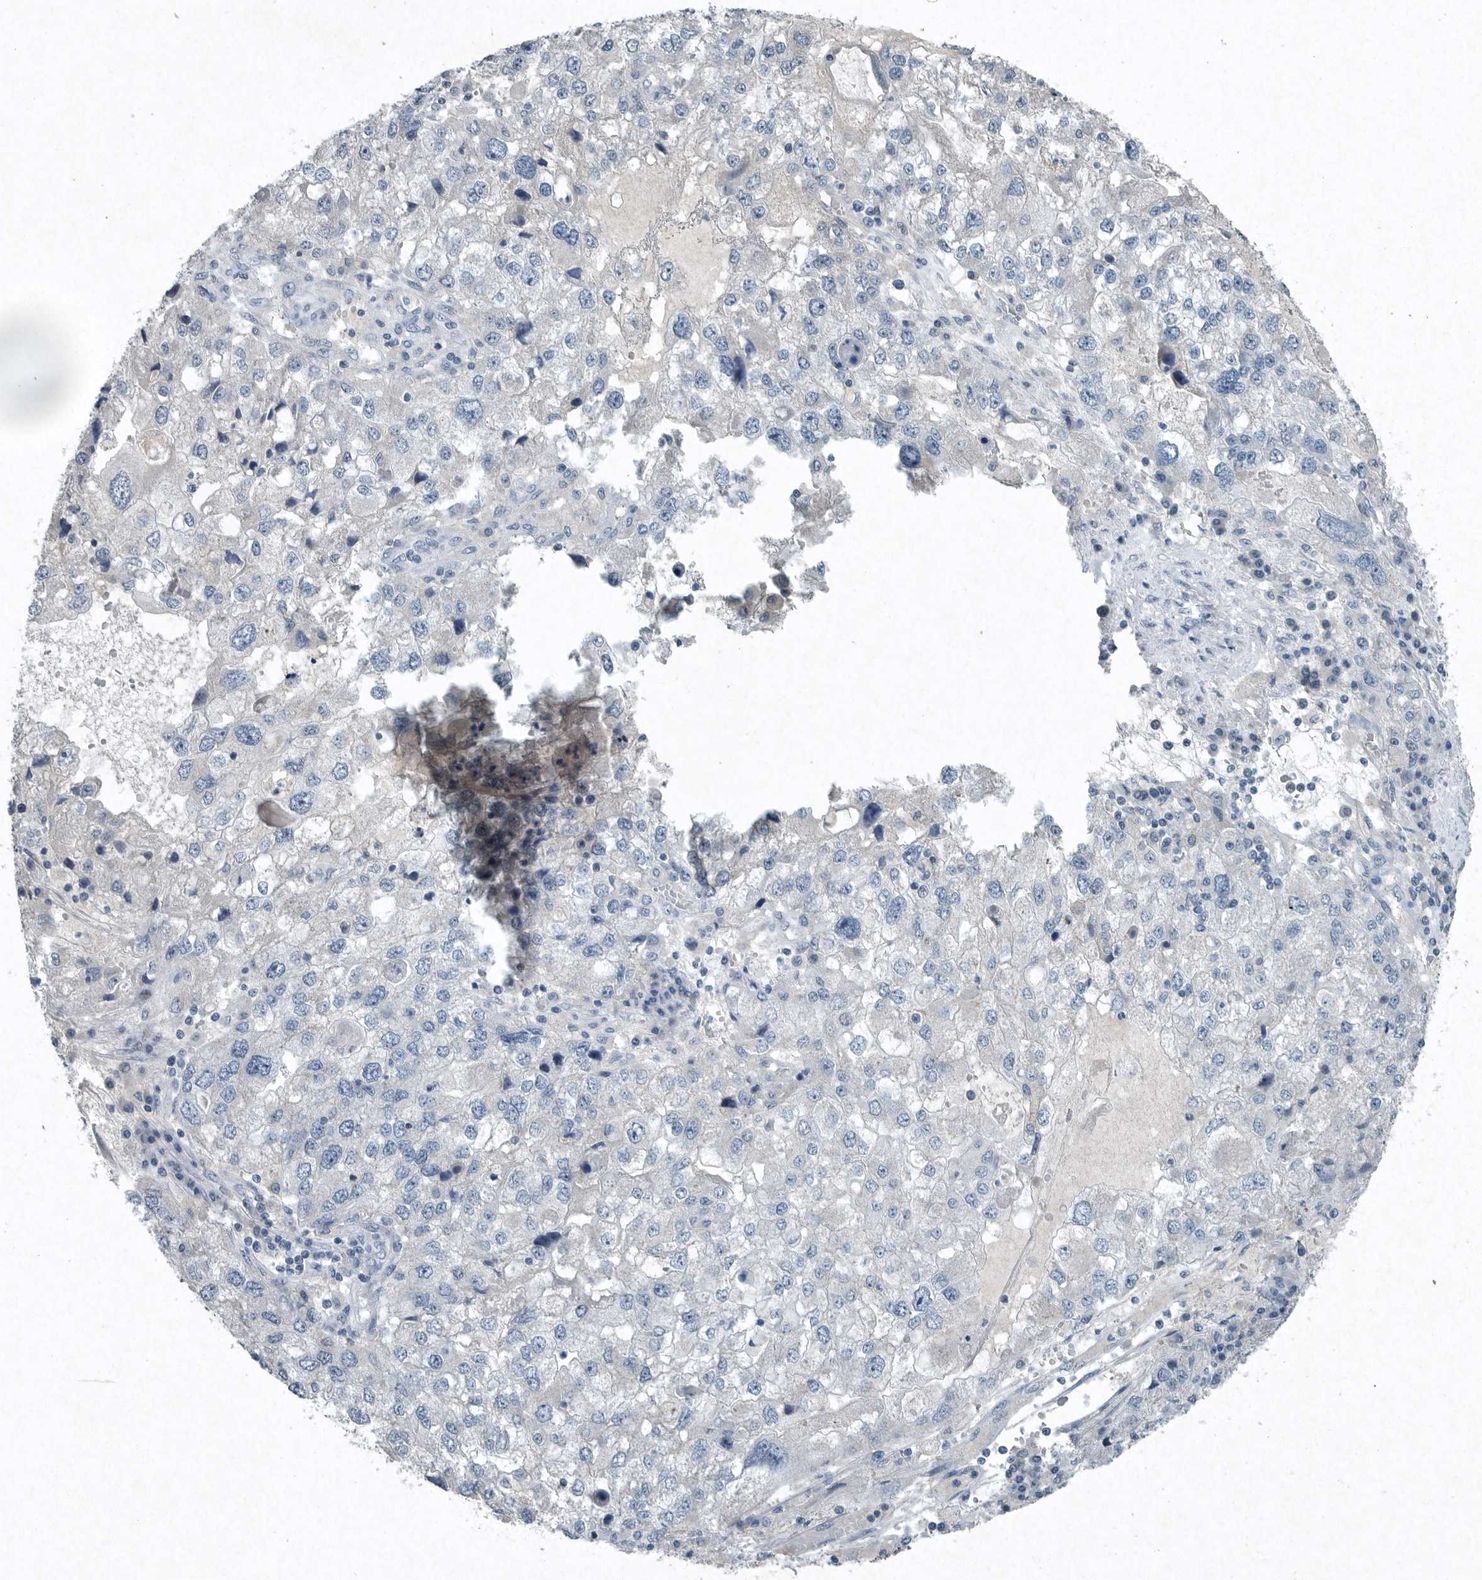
{"staining": {"intensity": "negative", "quantity": "none", "location": "none"}, "tissue": "endometrial cancer", "cell_type": "Tumor cells", "image_type": "cancer", "snomed": [{"axis": "morphology", "description": "Adenocarcinoma, NOS"}, {"axis": "topography", "description": "Endometrium"}], "caption": "The histopathology image demonstrates no staining of tumor cells in endometrial cancer (adenocarcinoma). The staining was performed using DAB (3,3'-diaminobenzidine) to visualize the protein expression in brown, while the nuclei were stained in blue with hematoxylin (Magnification: 20x).", "gene": "IL20", "patient": {"sex": "female", "age": 49}}